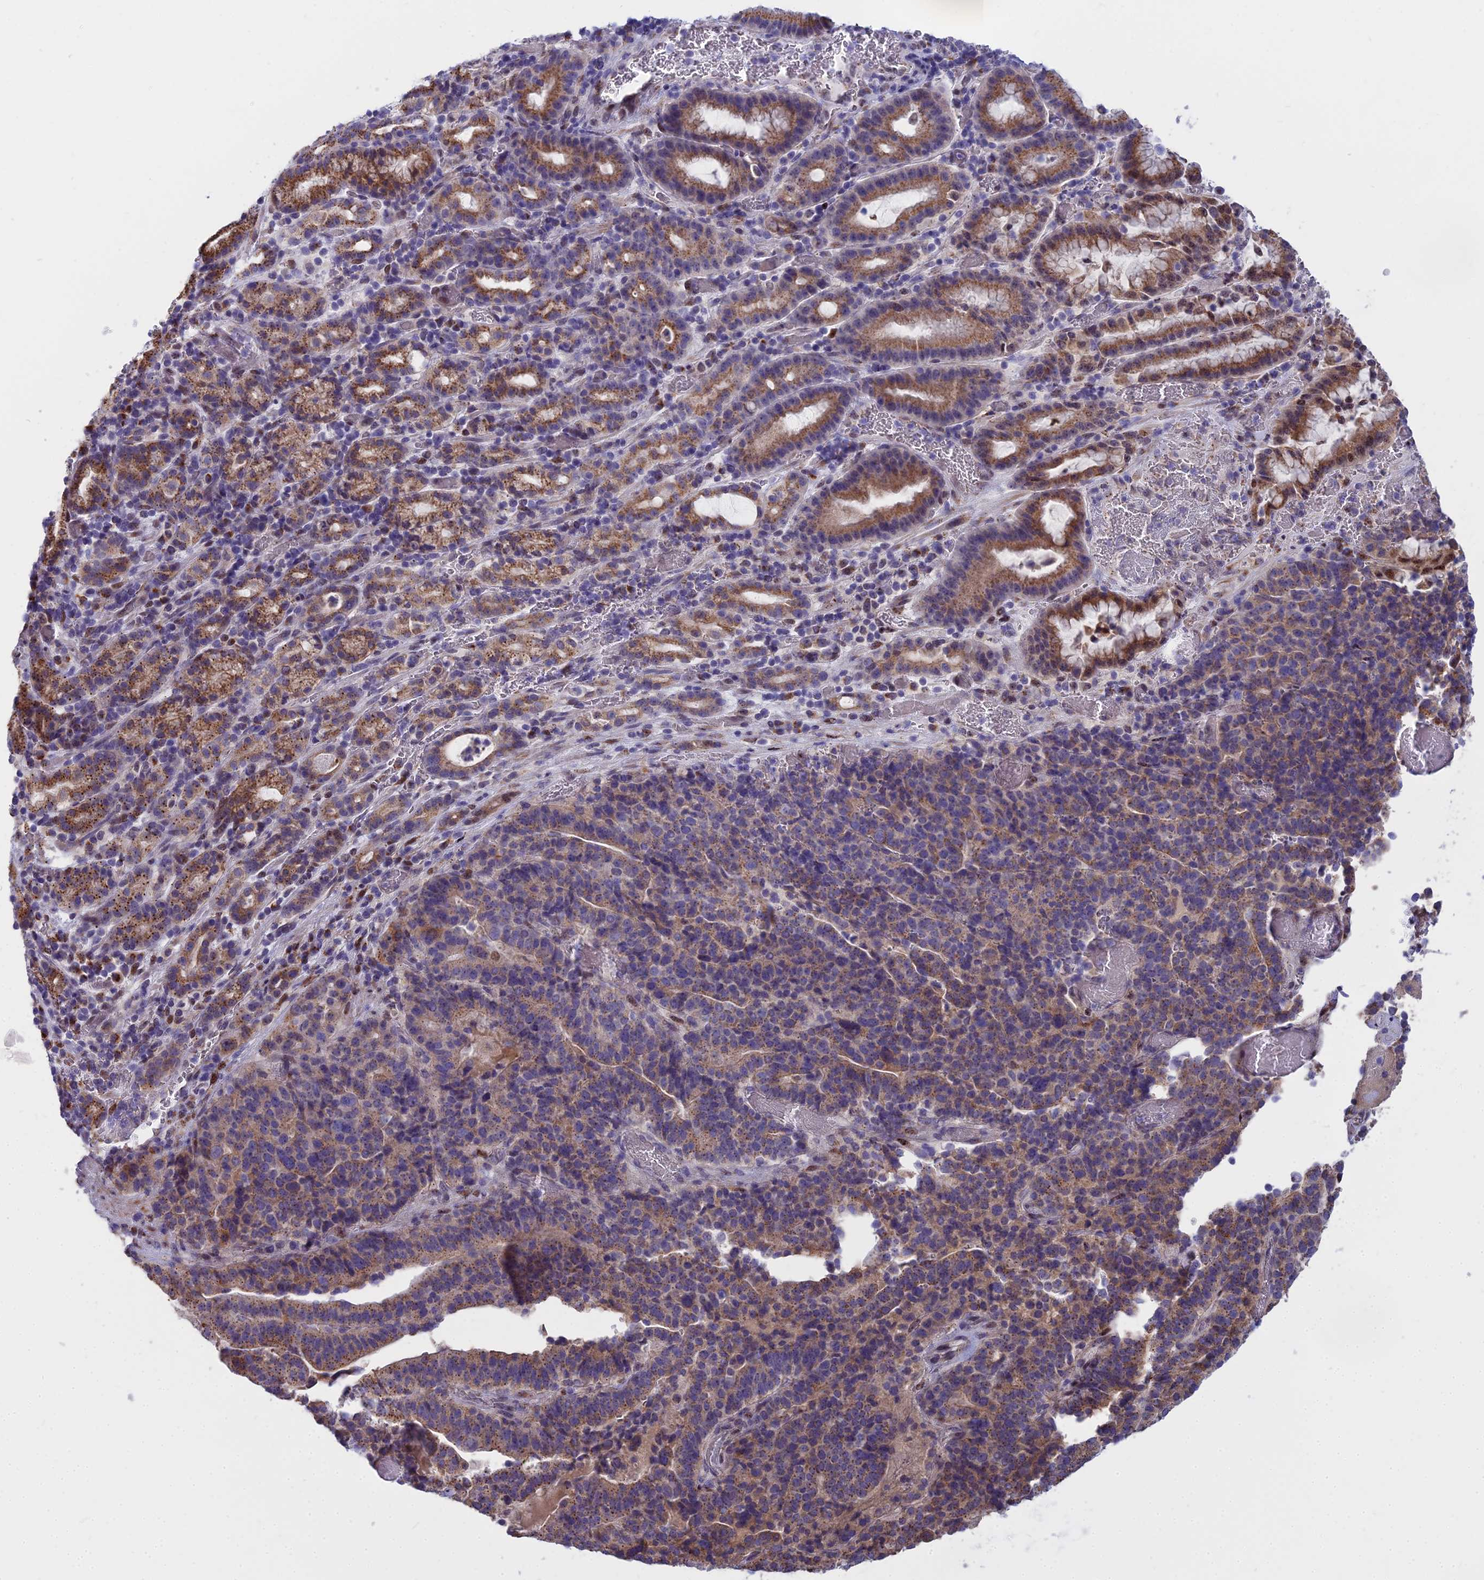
{"staining": {"intensity": "weak", "quantity": "25%-75%", "location": "cytoplasmic/membranous"}, "tissue": "stomach cancer", "cell_type": "Tumor cells", "image_type": "cancer", "snomed": [{"axis": "morphology", "description": "Adenocarcinoma, NOS"}, {"axis": "topography", "description": "Stomach"}], "caption": "Protein staining of stomach cancer tissue demonstrates weak cytoplasmic/membranous staining in about 25%-75% of tumor cells.", "gene": "WDPCP", "patient": {"sex": "male", "age": 48}}